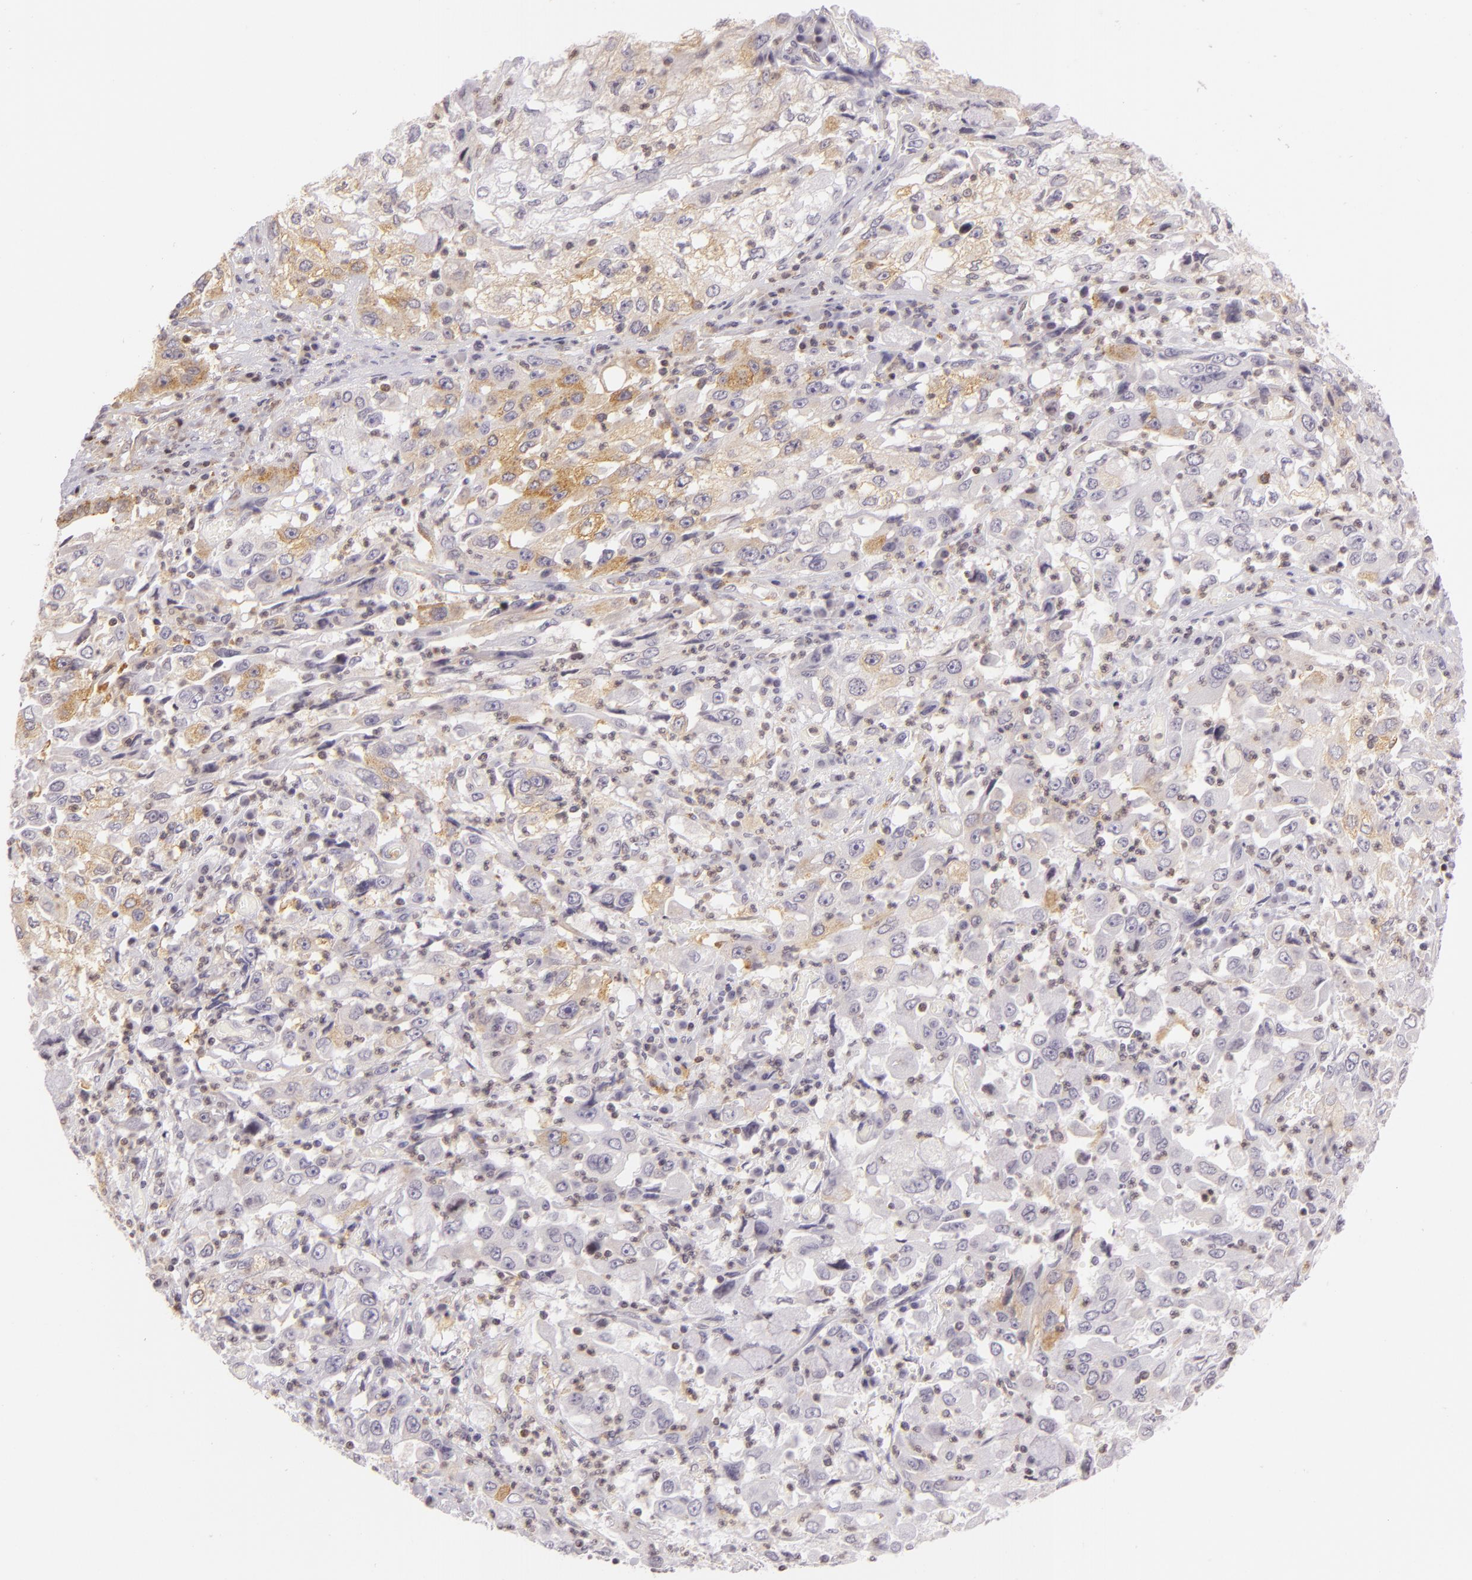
{"staining": {"intensity": "weak", "quantity": "25%-75%", "location": "cytoplasmic/membranous"}, "tissue": "cervical cancer", "cell_type": "Tumor cells", "image_type": "cancer", "snomed": [{"axis": "morphology", "description": "Squamous cell carcinoma, NOS"}, {"axis": "topography", "description": "Cervix"}], "caption": "Weak cytoplasmic/membranous staining for a protein is present in approximately 25%-75% of tumor cells of cervical cancer (squamous cell carcinoma) using immunohistochemistry (IHC).", "gene": "IMPDH1", "patient": {"sex": "female", "age": 36}}